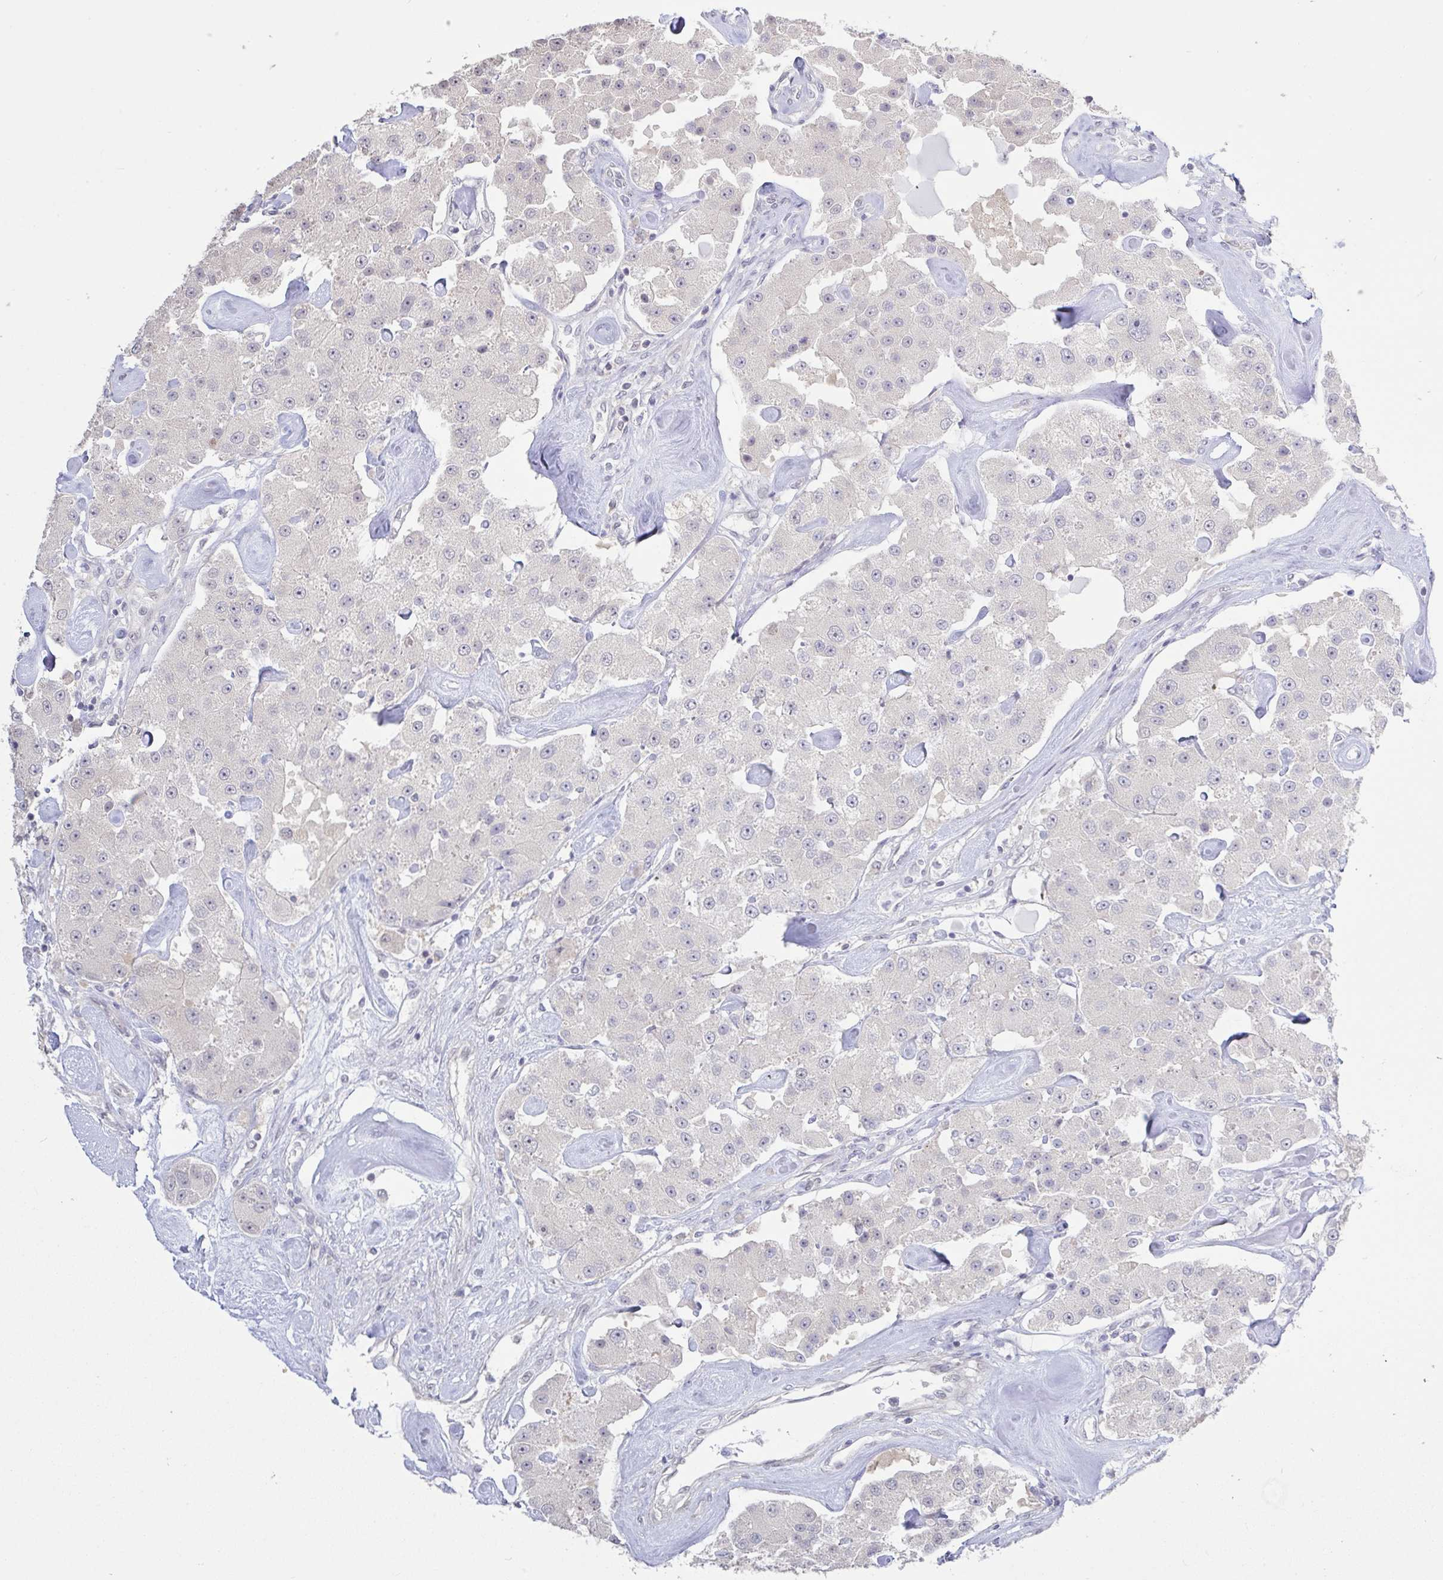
{"staining": {"intensity": "negative", "quantity": "none", "location": "none"}, "tissue": "carcinoid", "cell_type": "Tumor cells", "image_type": "cancer", "snomed": [{"axis": "morphology", "description": "Carcinoid, malignant, NOS"}, {"axis": "topography", "description": "Pancreas"}], "caption": "Carcinoid stained for a protein using immunohistochemistry (IHC) reveals no expression tumor cells.", "gene": "HYPK", "patient": {"sex": "male", "age": 41}}